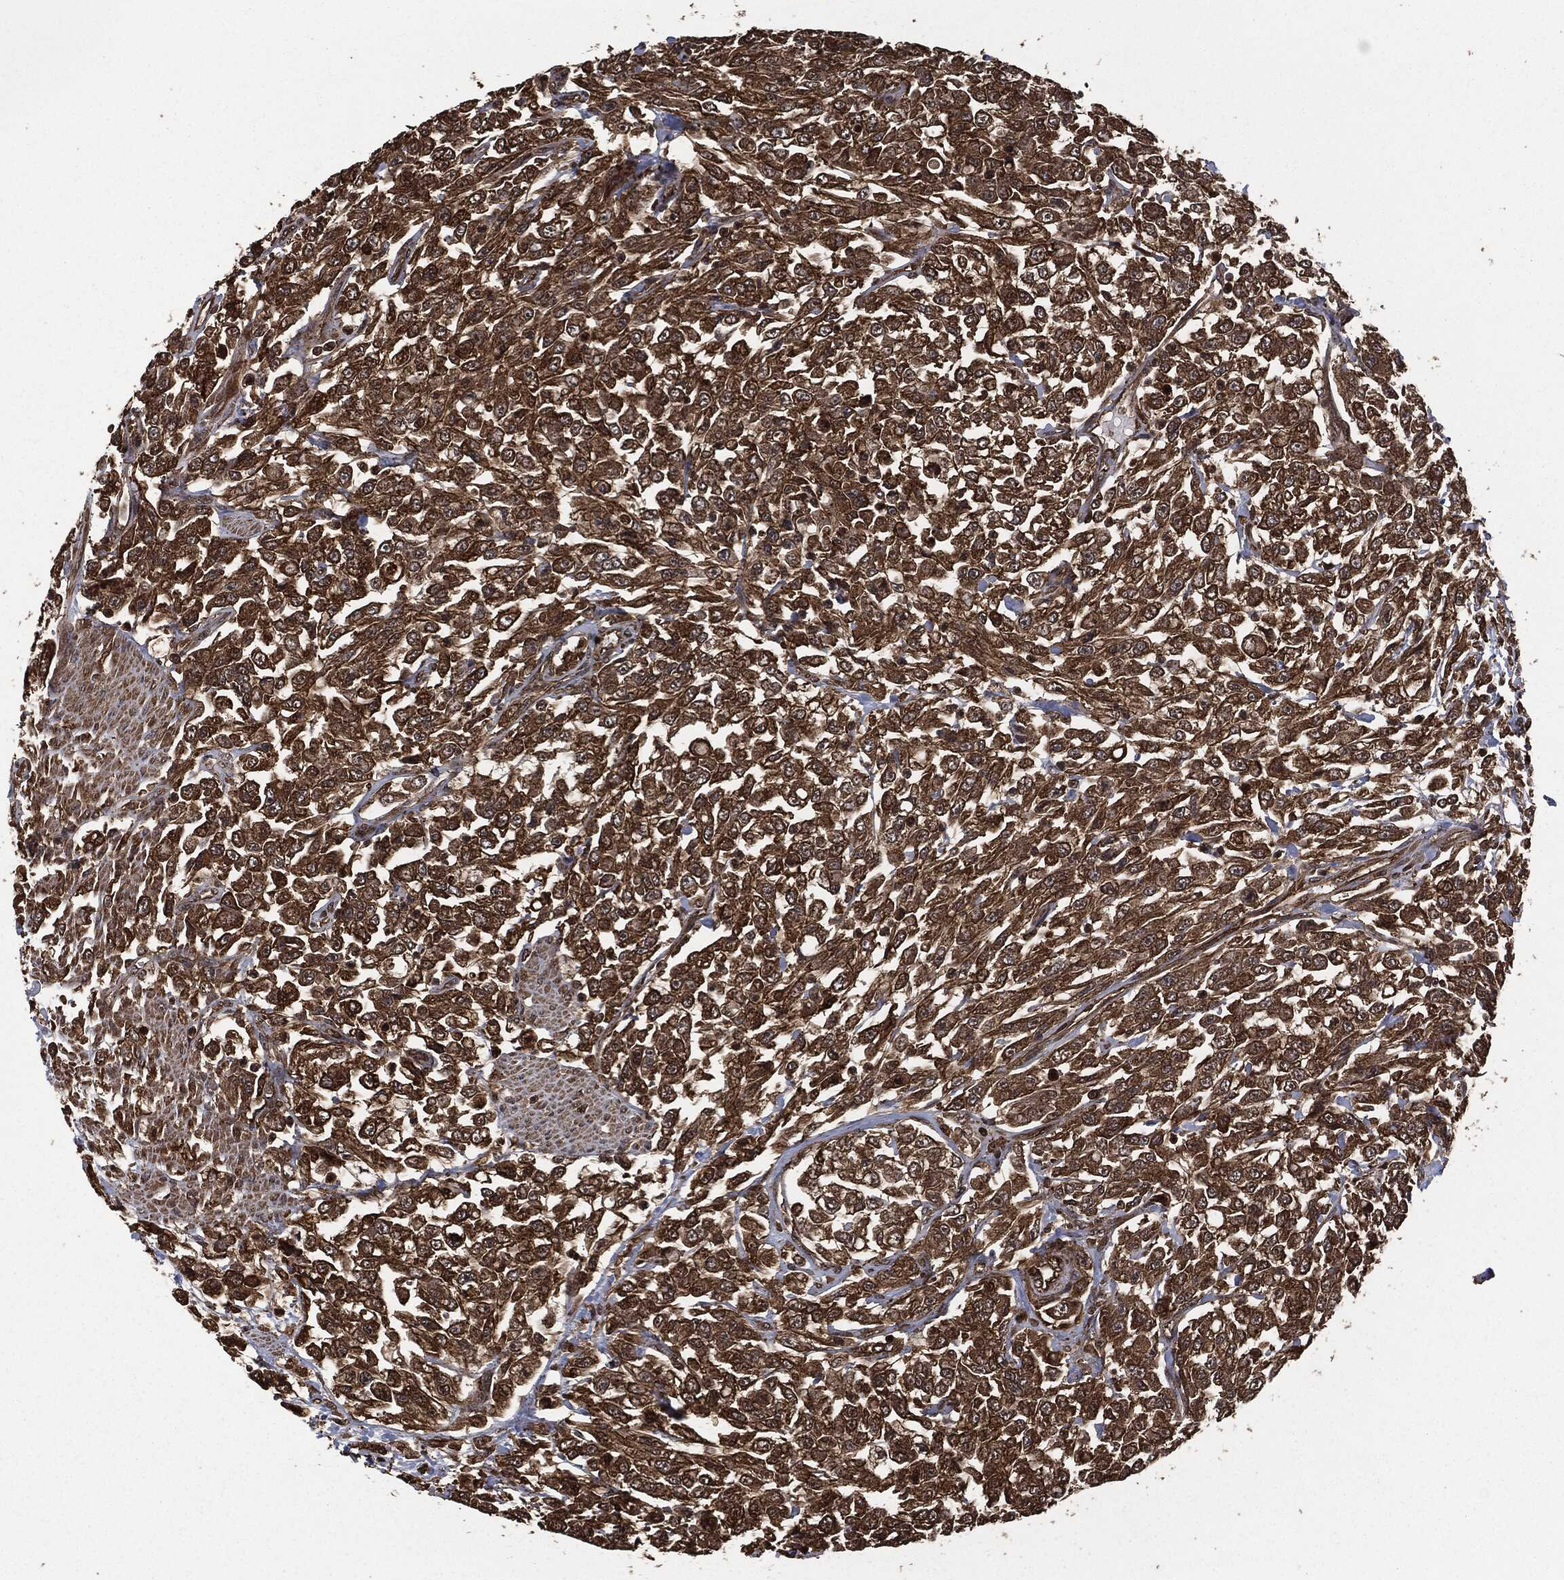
{"staining": {"intensity": "strong", "quantity": ">75%", "location": "cytoplasmic/membranous"}, "tissue": "urothelial cancer", "cell_type": "Tumor cells", "image_type": "cancer", "snomed": [{"axis": "morphology", "description": "Urothelial carcinoma, High grade"}, {"axis": "topography", "description": "Urinary bladder"}], "caption": "Immunohistochemical staining of urothelial cancer reveals high levels of strong cytoplasmic/membranous protein expression in about >75% of tumor cells.", "gene": "HRAS", "patient": {"sex": "male", "age": 46}}